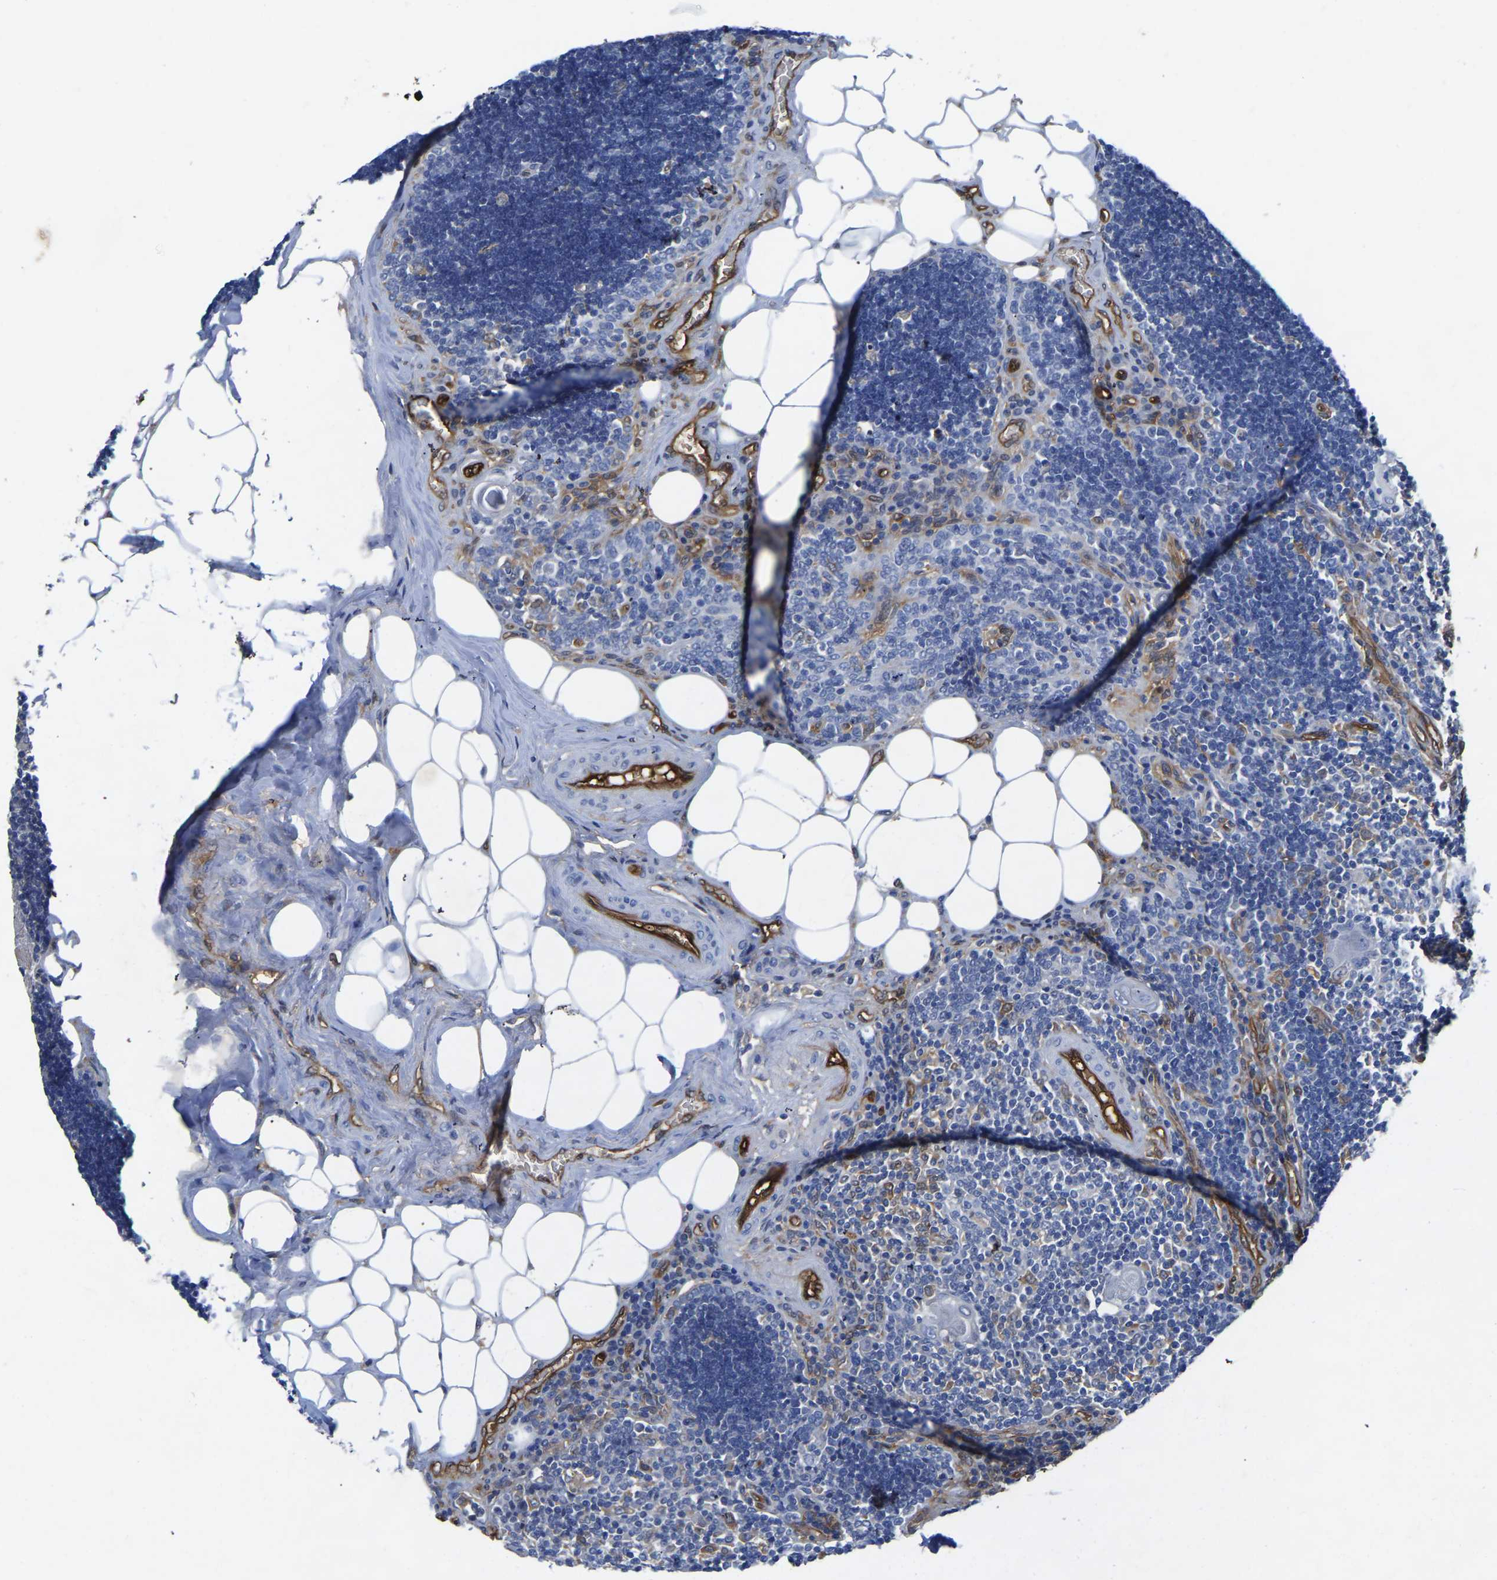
{"staining": {"intensity": "negative", "quantity": "none", "location": "none"}, "tissue": "lymph node", "cell_type": "Germinal center cells", "image_type": "normal", "snomed": [{"axis": "morphology", "description": "Normal tissue, NOS"}, {"axis": "topography", "description": "Lymph node"}], "caption": "Germinal center cells are negative for brown protein staining in benign lymph node.", "gene": "ATG2B", "patient": {"sex": "male", "age": 33}}